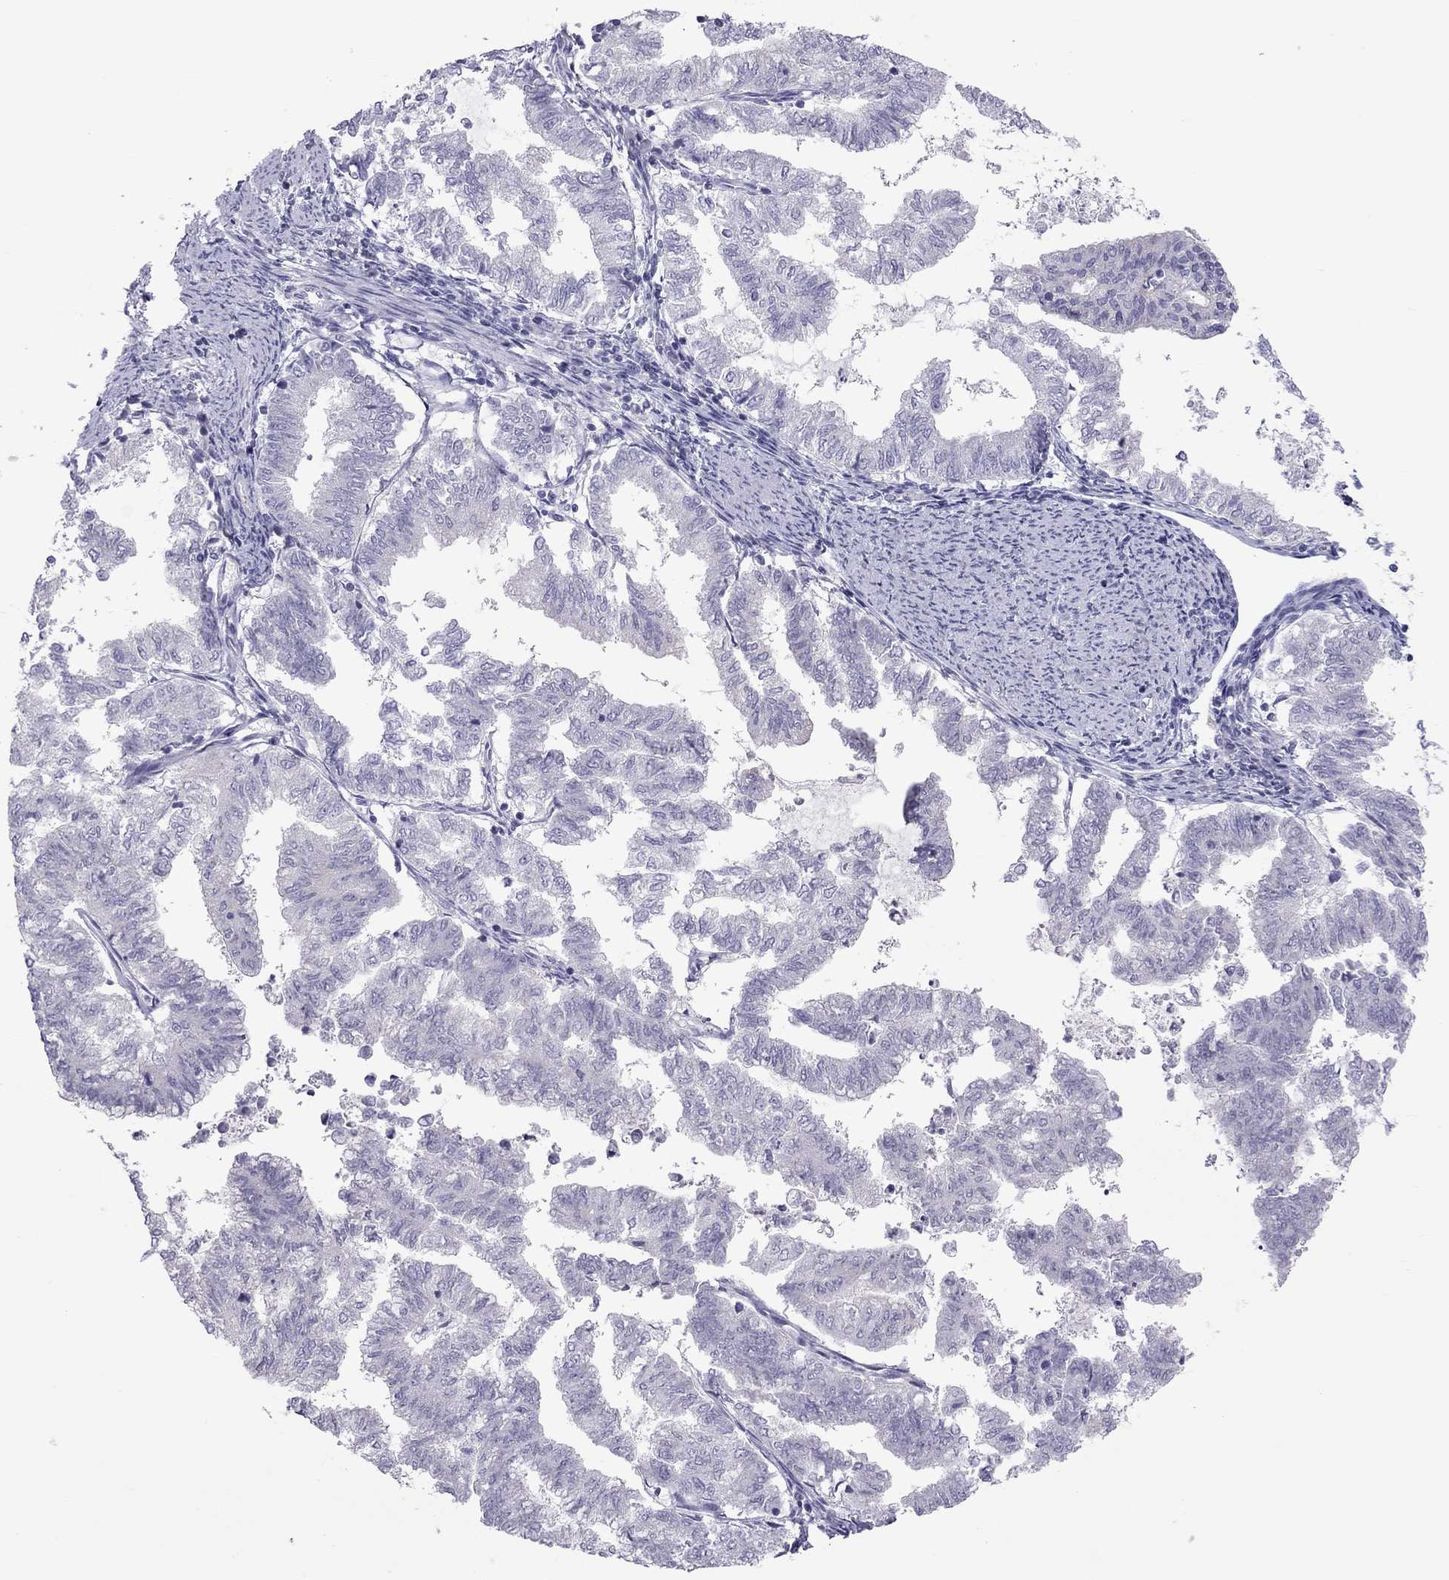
{"staining": {"intensity": "negative", "quantity": "none", "location": "none"}, "tissue": "endometrial cancer", "cell_type": "Tumor cells", "image_type": "cancer", "snomed": [{"axis": "morphology", "description": "Adenocarcinoma, NOS"}, {"axis": "topography", "description": "Endometrium"}], "caption": "Photomicrograph shows no protein positivity in tumor cells of endometrial adenocarcinoma tissue.", "gene": "TEX14", "patient": {"sex": "female", "age": 79}}